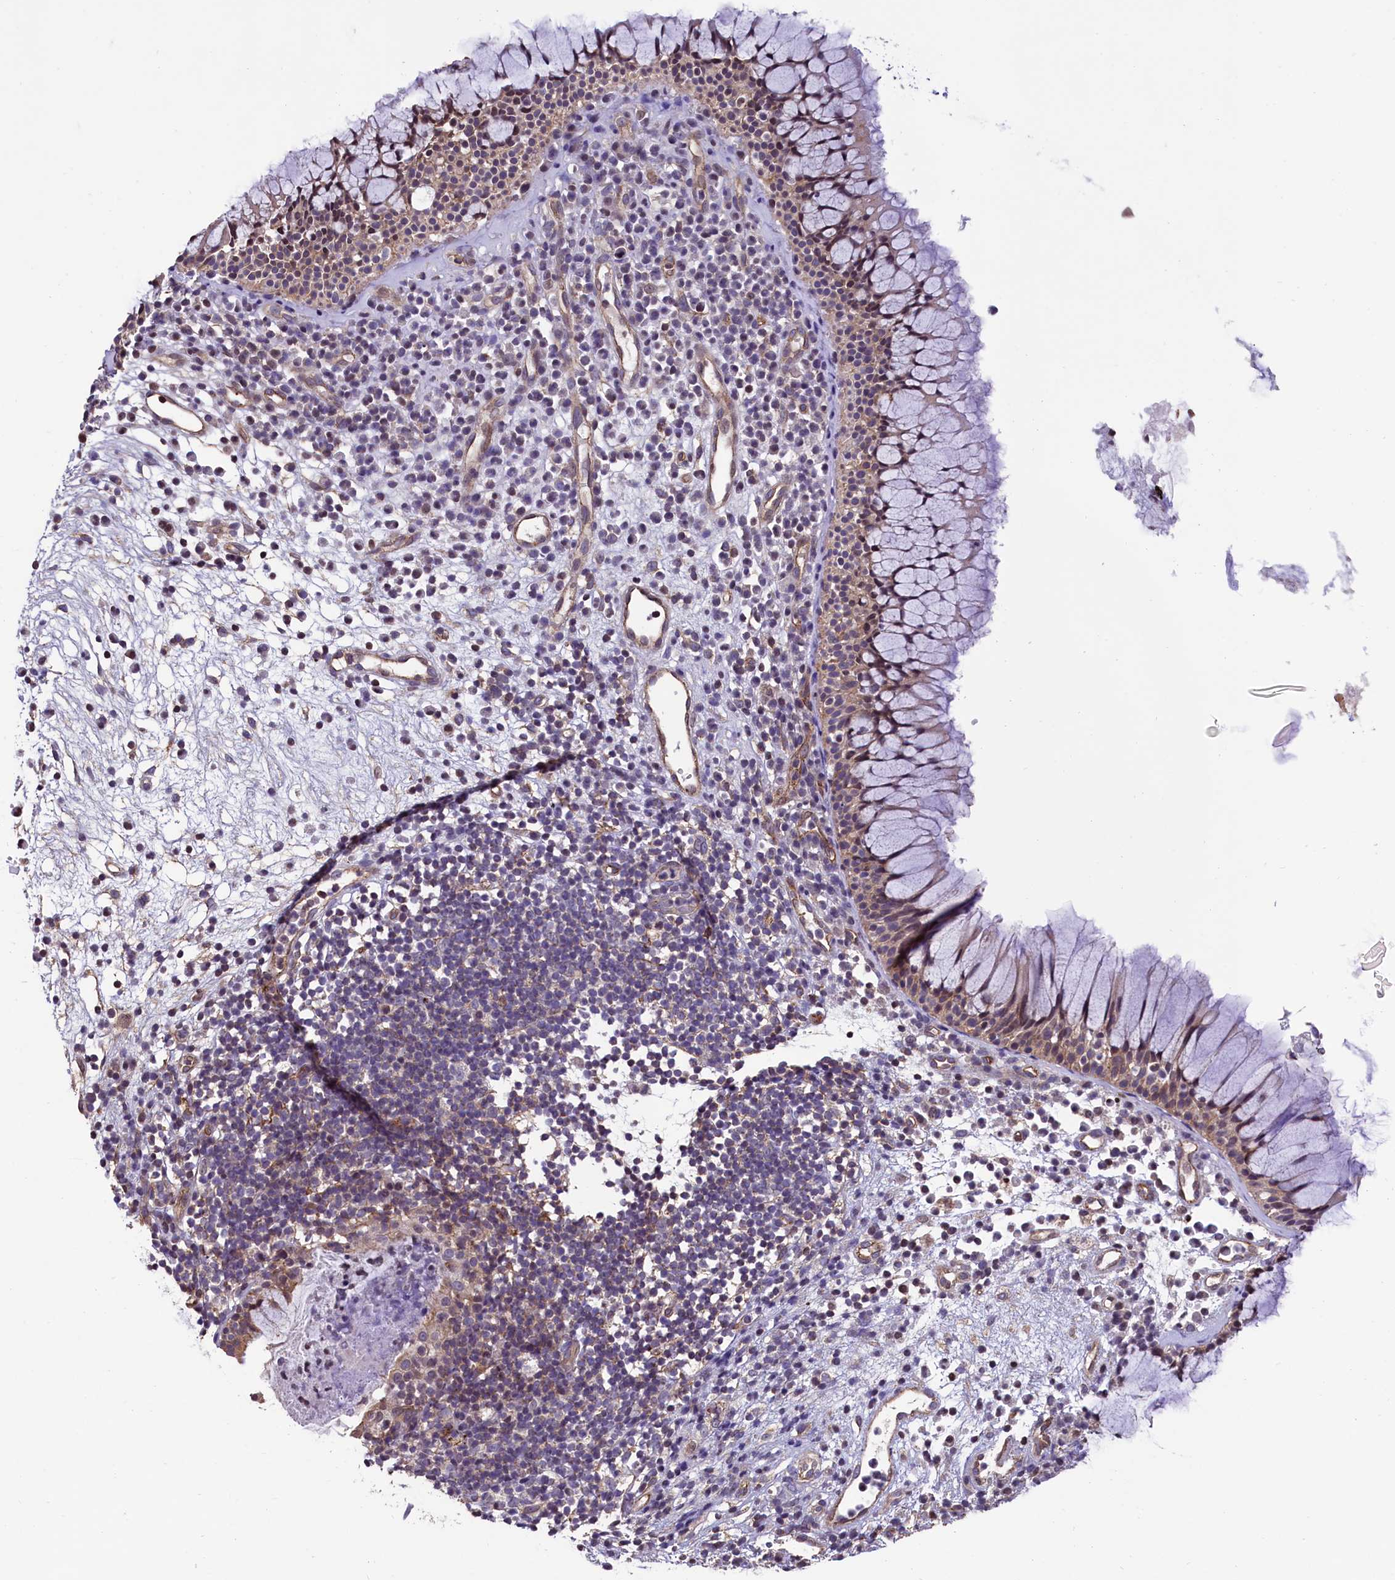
{"staining": {"intensity": "weak", "quantity": "25%-75%", "location": "cytoplasmic/membranous"}, "tissue": "nasopharynx", "cell_type": "Respiratory epithelial cells", "image_type": "normal", "snomed": [{"axis": "morphology", "description": "Normal tissue, NOS"}, {"axis": "morphology", "description": "Inflammation, NOS"}, {"axis": "topography", "description": "Nasopharynx"}], "caption": "Immunohistochemistry (IHC) of benign nasopharynx demonstrates low levels of weak cytoplasmic/membranous staining in approximately 25%-75% of respiratory epithelial cells.", "gene": "ZNF2", "patient": {"sex": "male", "age": 70}}